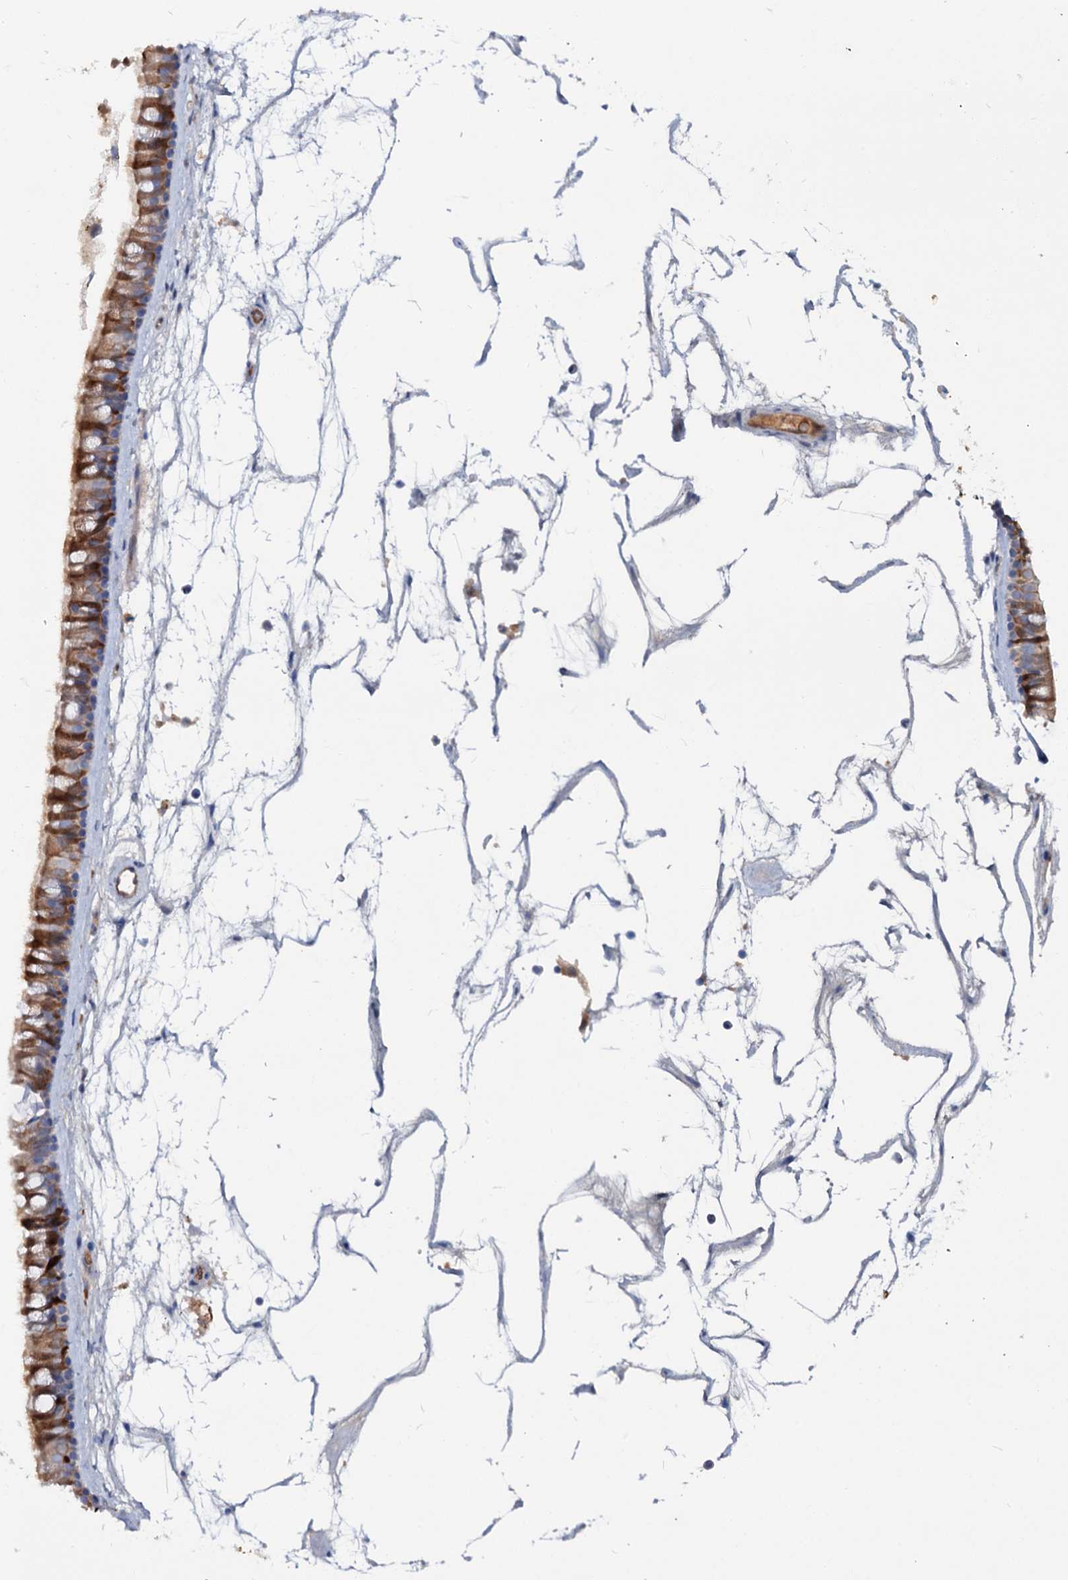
{"staining": {"intensity": "moderate", "quantity": "25%-75%", "location": "cytoplasmic/membranous"}, "tissue": "nasopharynx", "cell_type": "Respiratory epithelial cells", "image_type": "normal", "snomed": [{"axis": "morphology", "description": "Normal tissue, NOS"}, {"axis": "topography", "description": "Nasopharynx"}], "caption": "Normal nasopharynx was stained to show a protein in brown. There is medium levels of moderate cytoplasmic/membranous positivity in approximately 25%-75% of respiratory epithelial cells.", "gene": "IL17RD", "patient": {"sex": "male", "age": 64}}